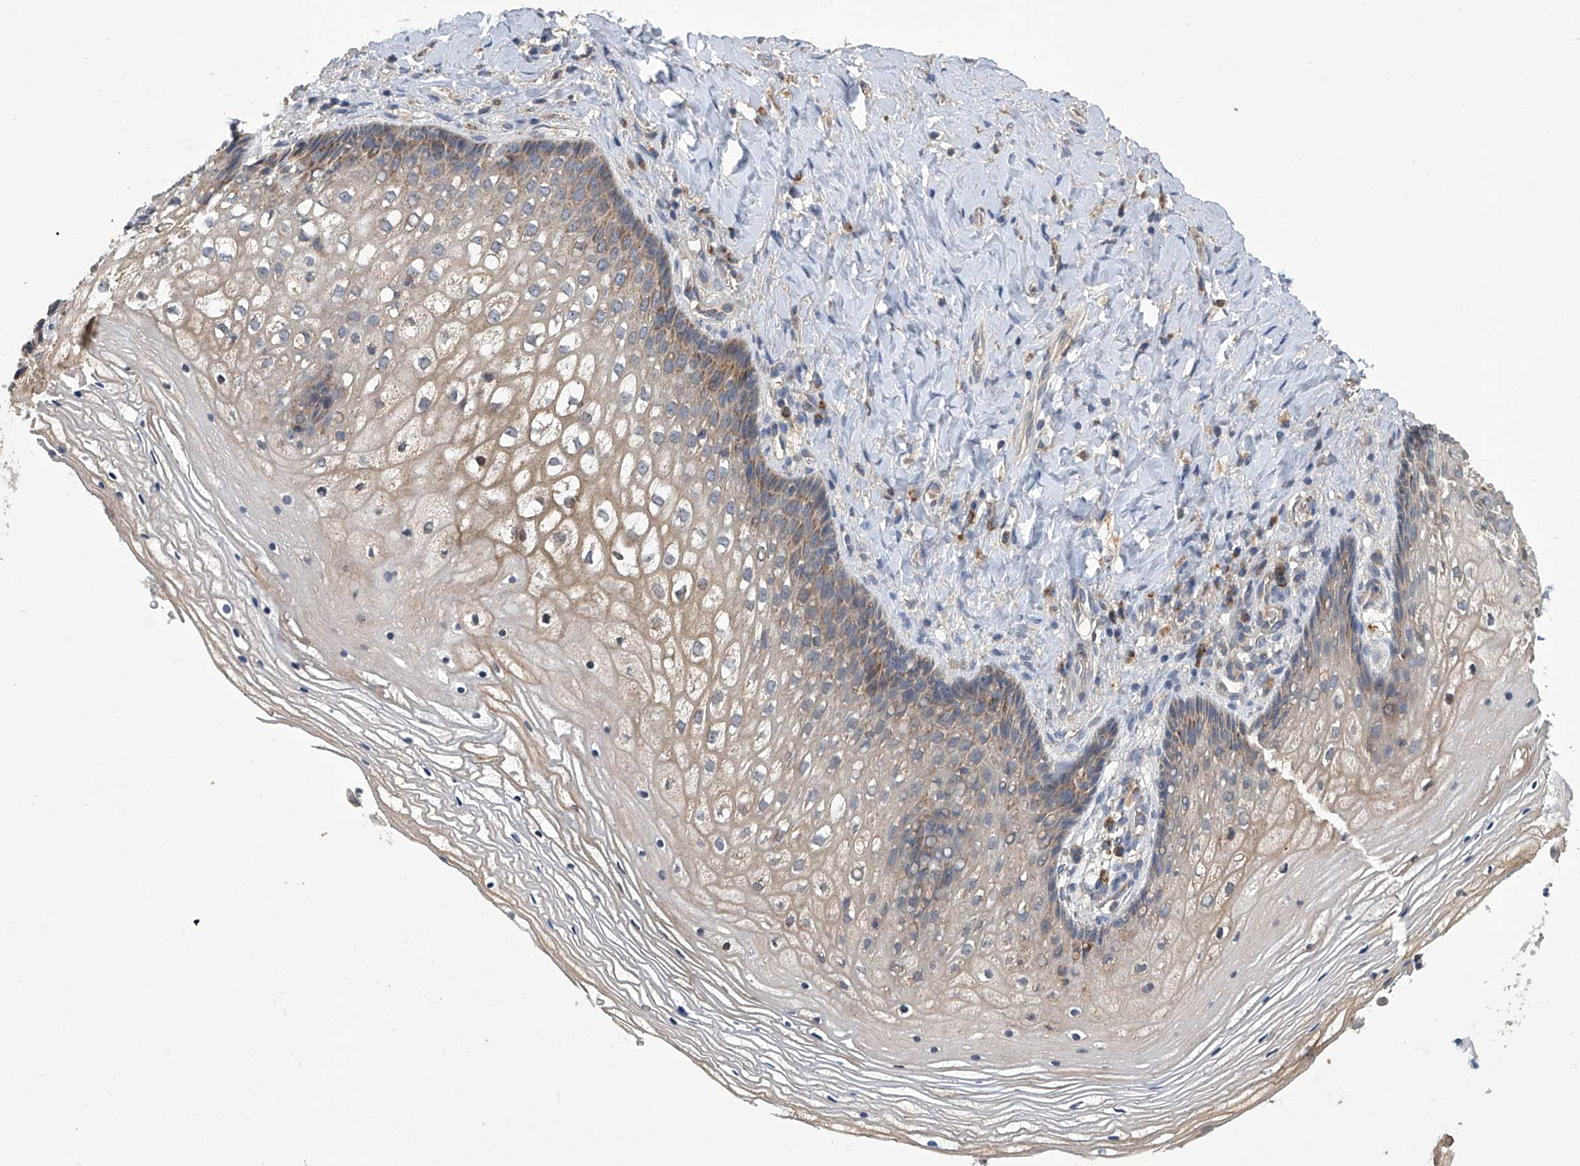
{"staining": {"intensity": "weak", "quantity": "25%-75%", "location": "cytoplasmic/membranous,nuclear"}, "tissue": "vagina", "cell_type": "Squamous epithelial cells", "image_type": "normal", "snomed": [{"axis": "morphology", "description": "Normal tissue, NOS"}, {"axis": "topography", "description": "Vagina"}], "caption": "Immunohistochemistry staining of benign vagina, which exhibits low levels of weak cytoplasmic/membranous,nuclear expression in approximately 25%-75% of squamous epithelial cells indicating weak cytoplasmic/membranous,nuclear protein positivity. The staining was performed using DAB (brown) for protein detection and nuclei were counterstained in hematoxylin (blue).", "gene": "TNFRSF13B", "patient": {"sex": "female", "age": 60}}